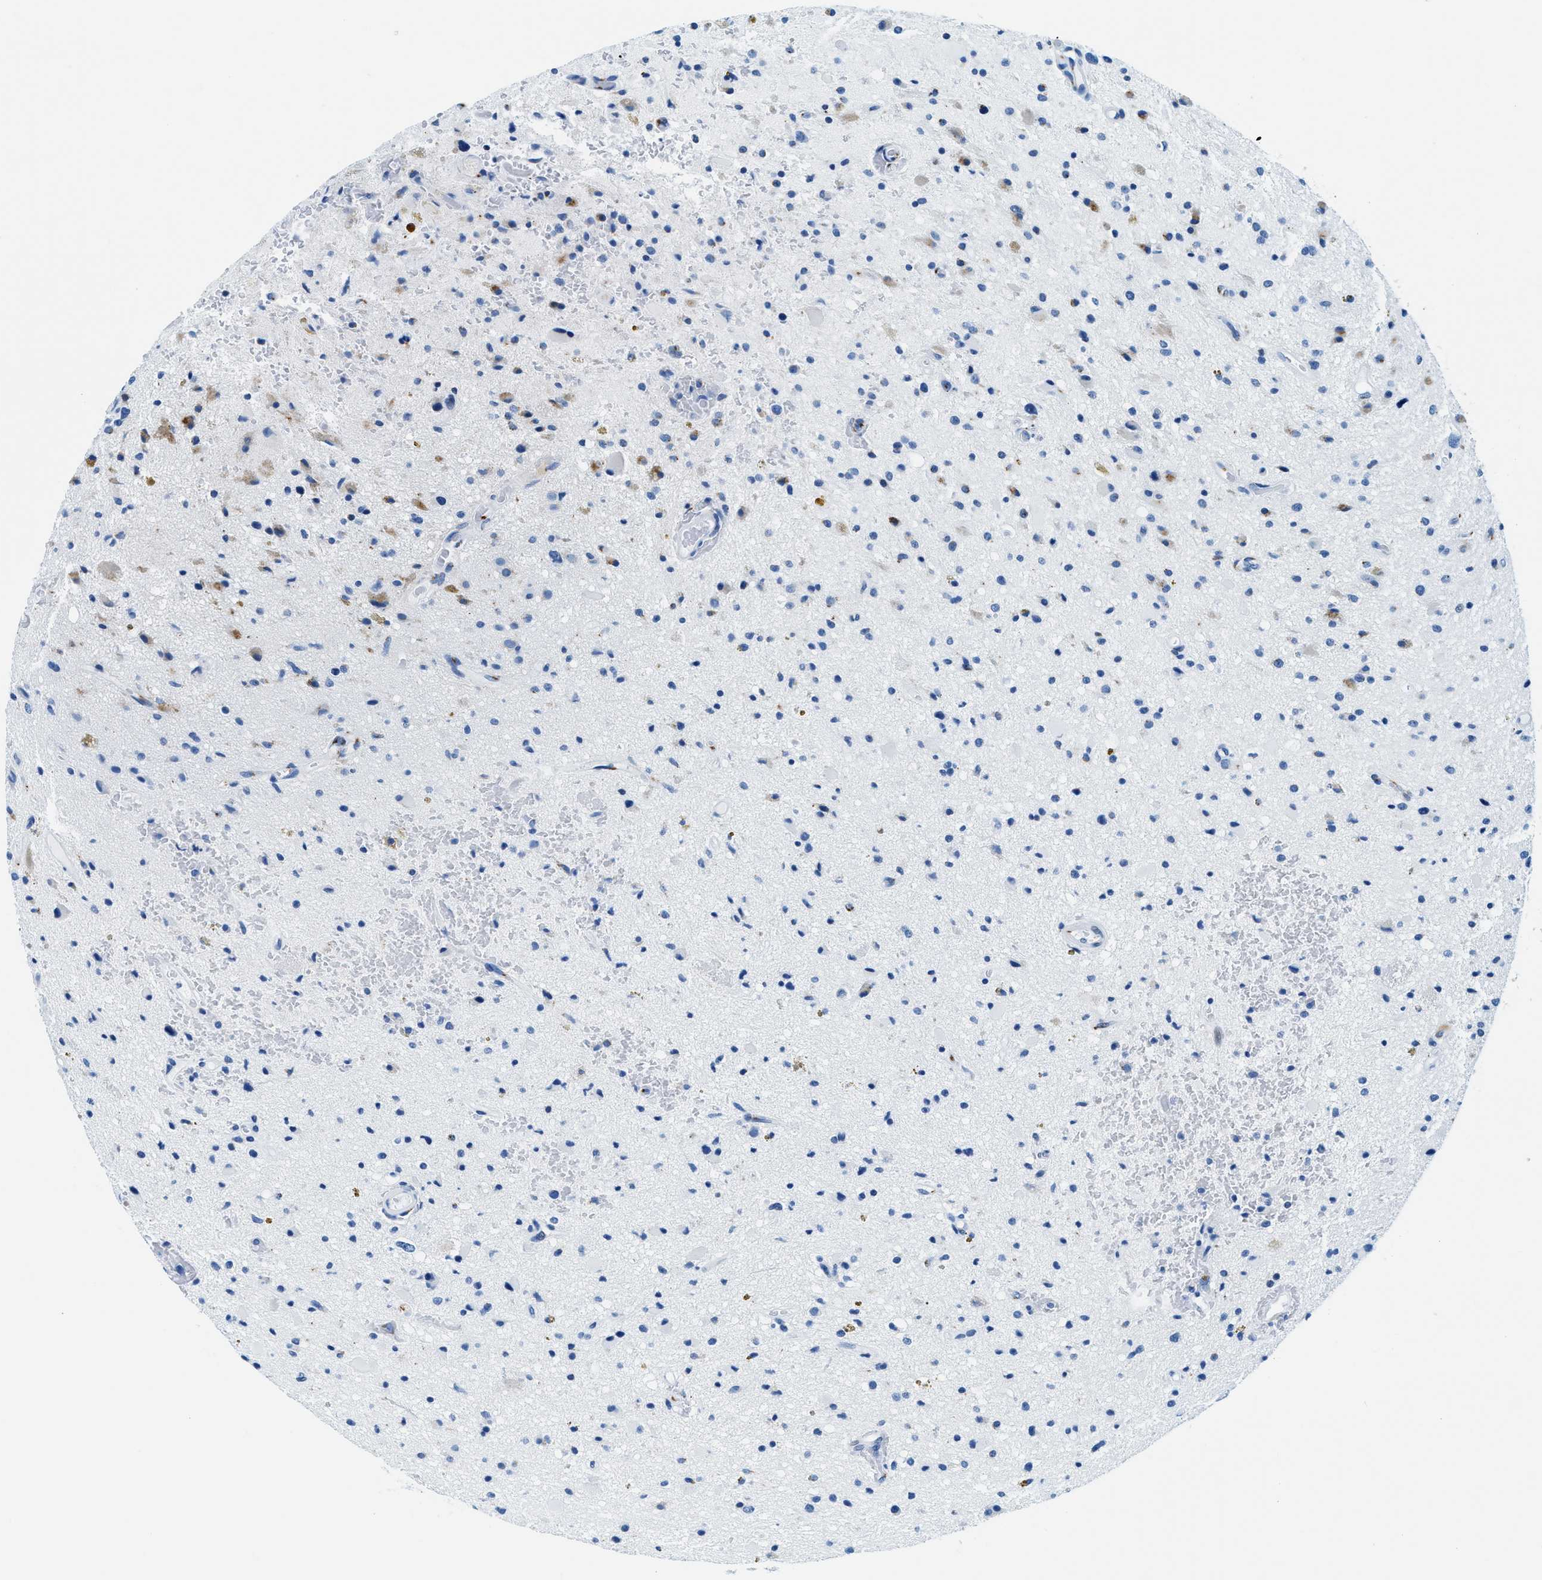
{"staining": {"intensity": "weak", "quantity": "<25%", "location": "cytoplasmic/membranous"}, "tissue": "glioma", "cell_type": "Tumor cells", "image_type": "cancer", "snomed": [{"axis": "morphology", "description": "Glioma, malignant, High grade"}, {"axis": "topography", "description": "Brain"}], "caption": "Immunohistochemical staining of glioma shows no significant staining in tumor cells.", "gene": "VPS53", "patient": {"sex": "male", "age": 33}}